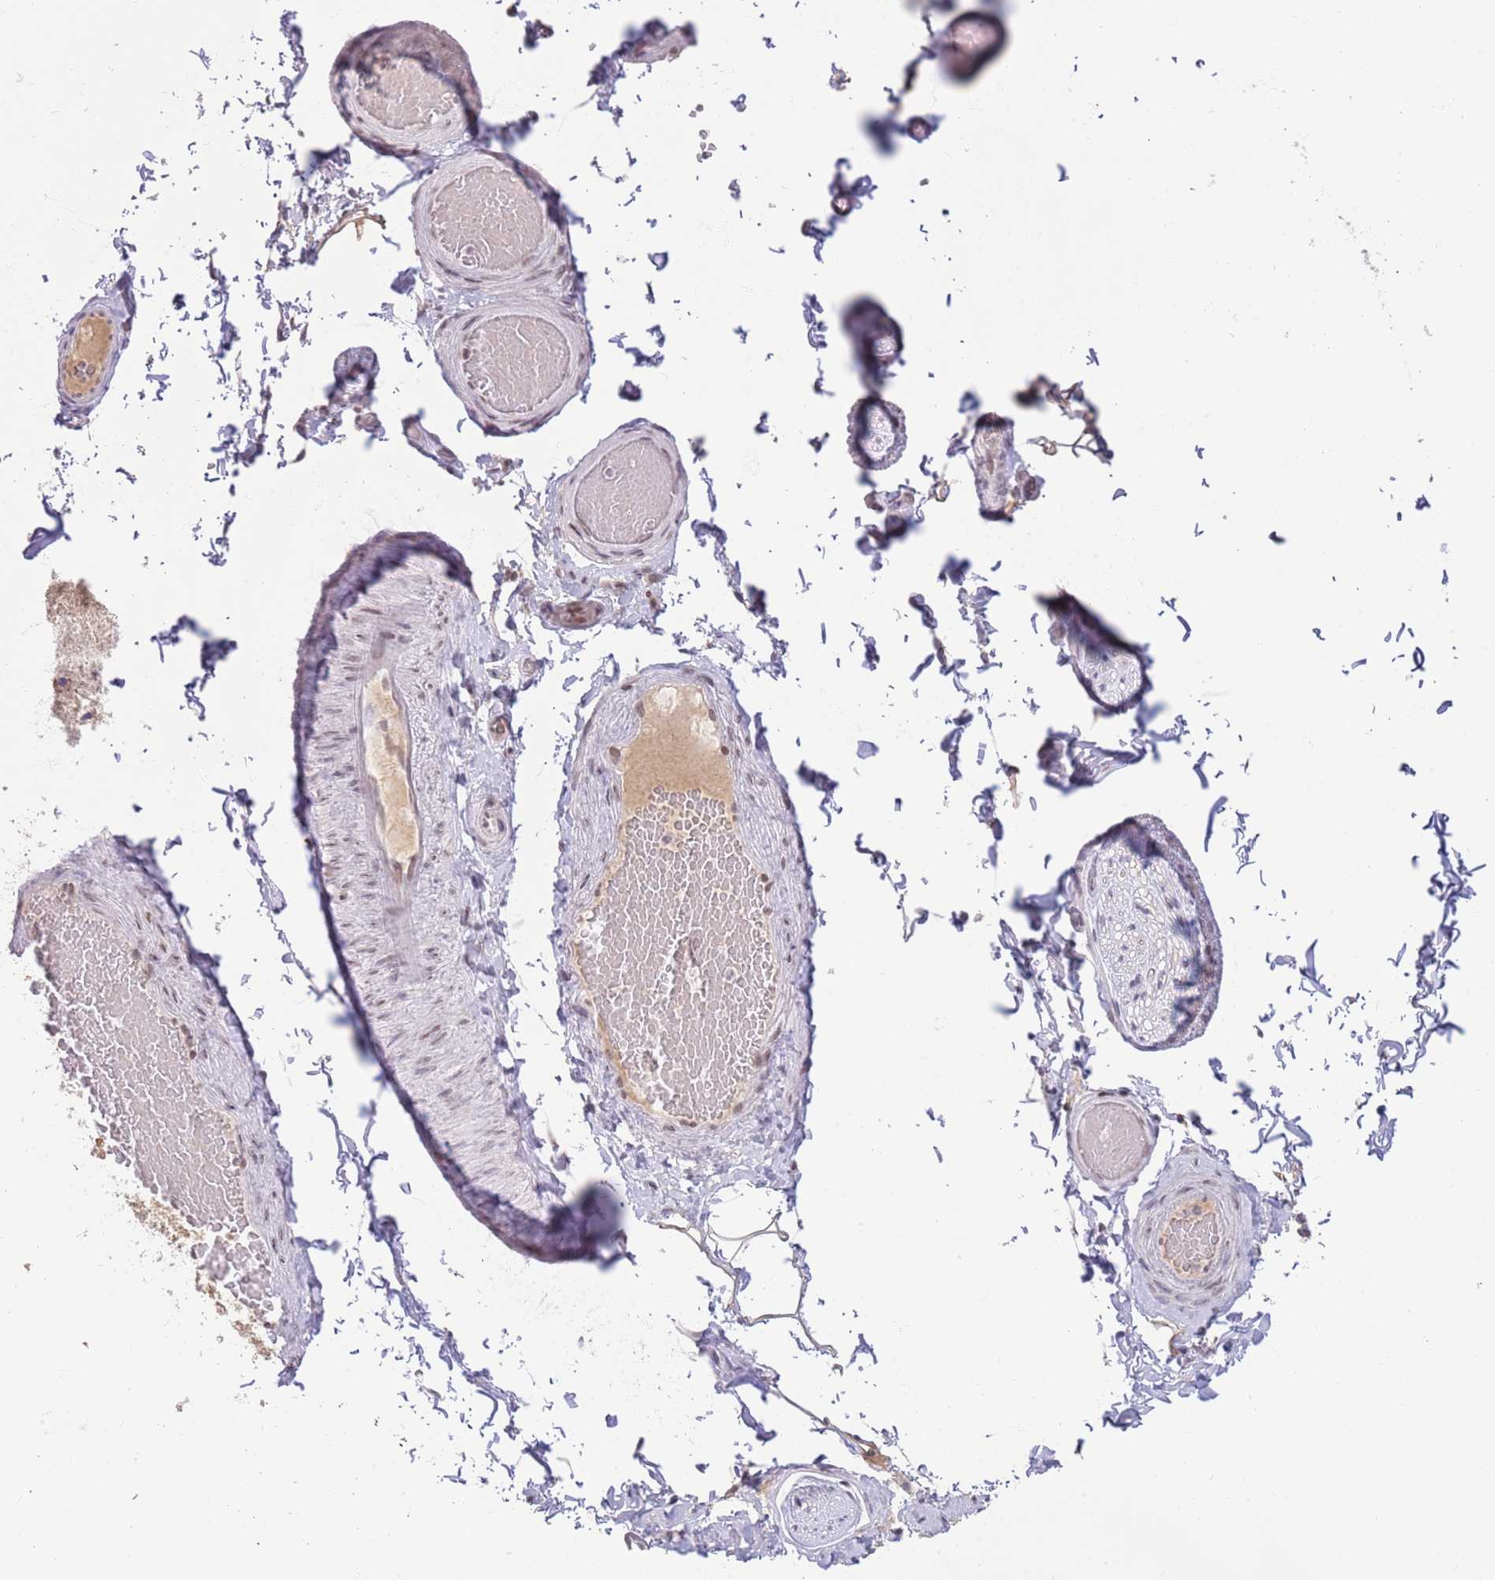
{"staining": {"intensity": "negative", "quantity": "none", "location": "none"}, "tissue": "adipose tissue", "cell_type": "Adipocytes", "image_type": "normal", "snomed": [{"axis": "morphology", "description": "Normal tissue, NOS"}, {"axis": "topography", "description": "Soft tissue"}, {"axis": "topography", "description": "Vascular tissue"}, {"axis": "topography", "description": "Peripheral nerve tissue"}], "caption": "IHC image of benign human adipose tissue stained for a protein (brown), which reveals no positivity in adipocytes.", "gene": "TIMM13", "patient": {"sex": "male", "age": 32}}